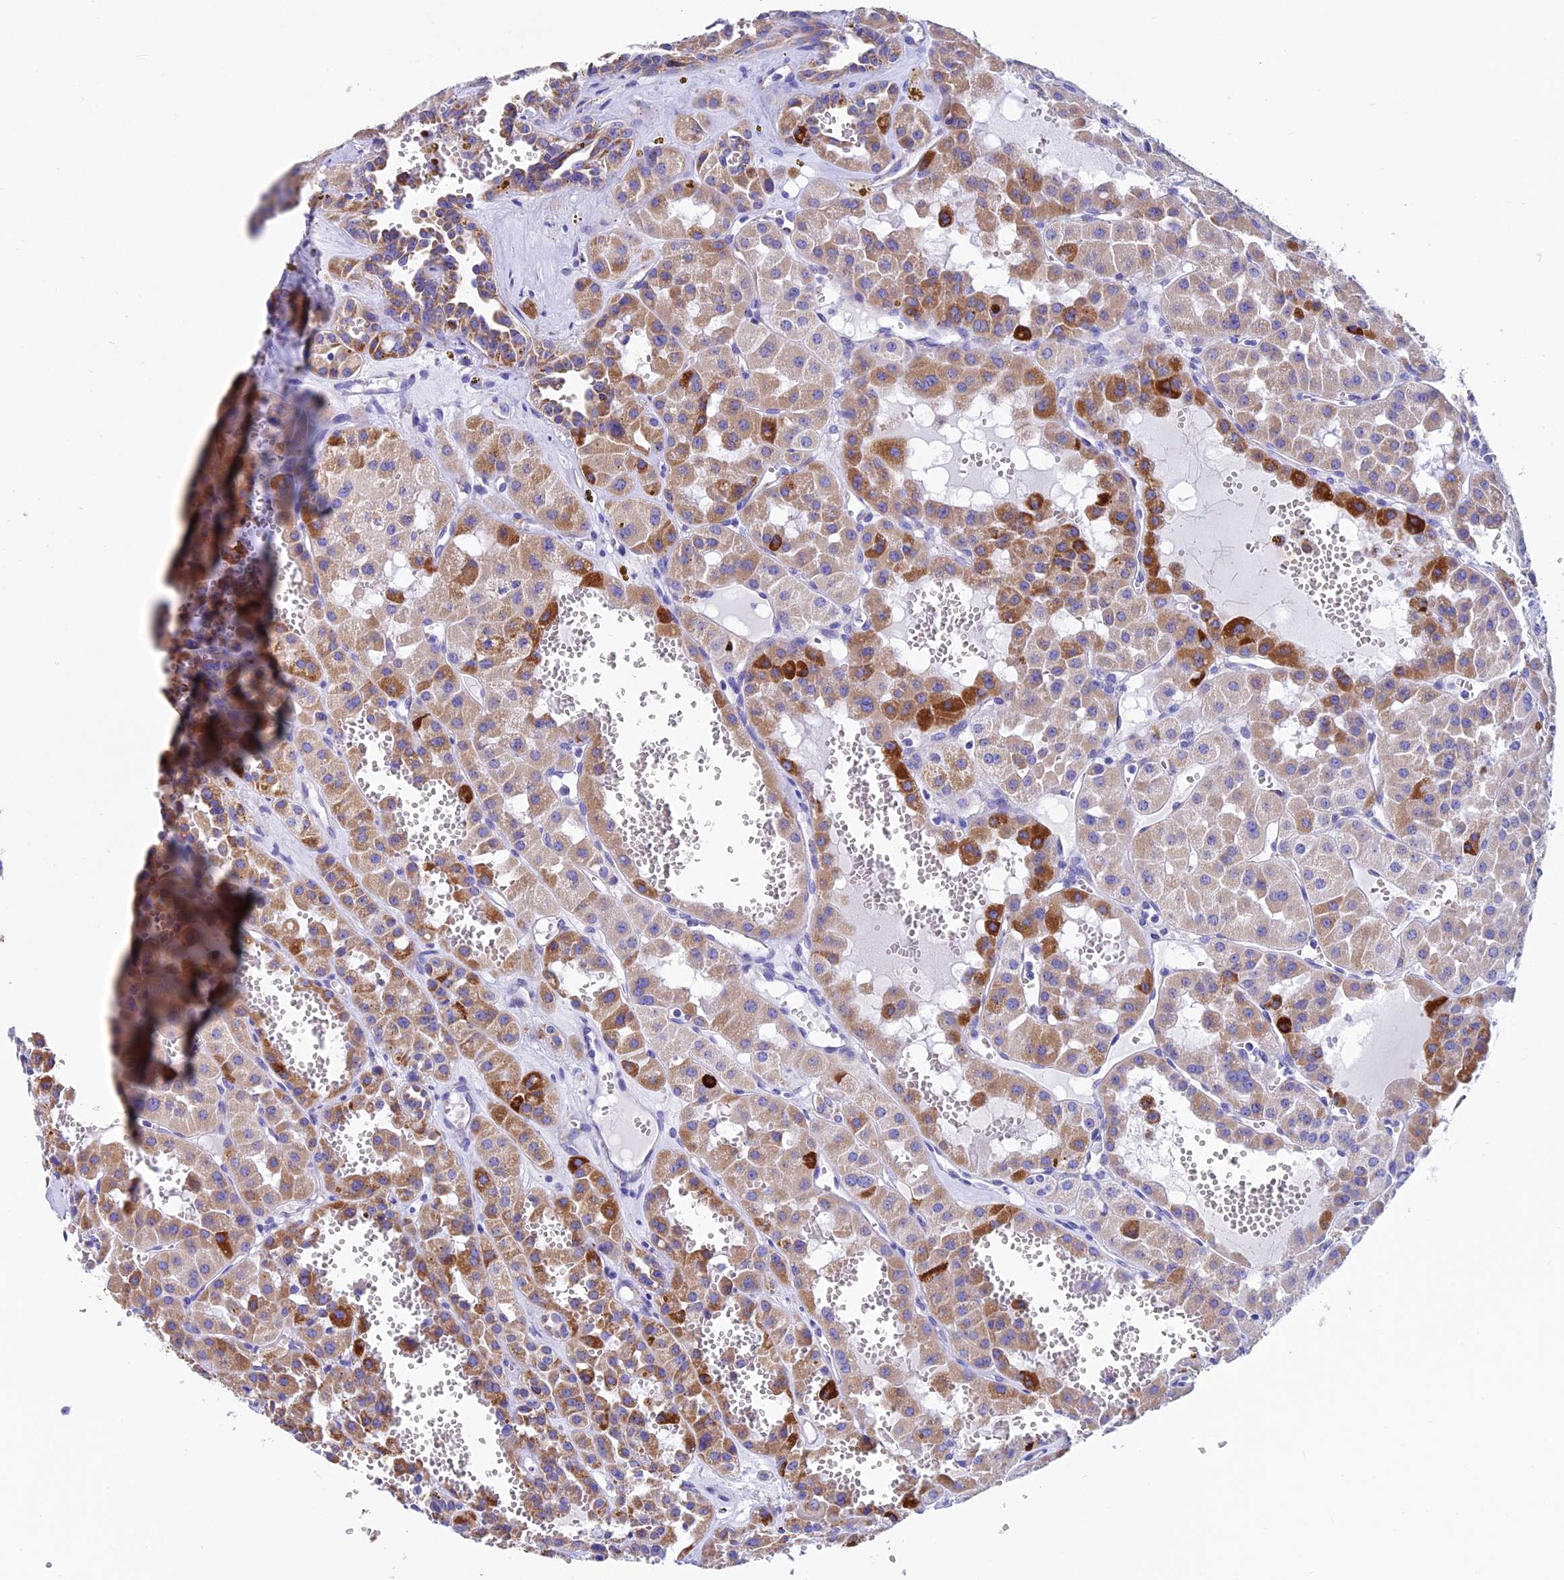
{"staining": {"intensity": "moderate", "quantity": ">75%", "location": "cytoplasmic/membranous"}, "tissue": "renal cancer", "cell_type": "Tumor cells", "image_type": "cancer", "snomed": [{"axis": "morphology", "description": "Carcinoma, NOS"}, {"axis": "topography", "description": "Kidney"}], "caption": "Renal carcinoma stained for a protein (brown) shows moderate cytoplasmic/membranous positive staining in about >75% of tumor cells.", "gene": "SLC8B1", "patient": {"sex": "female", "age": 75}}